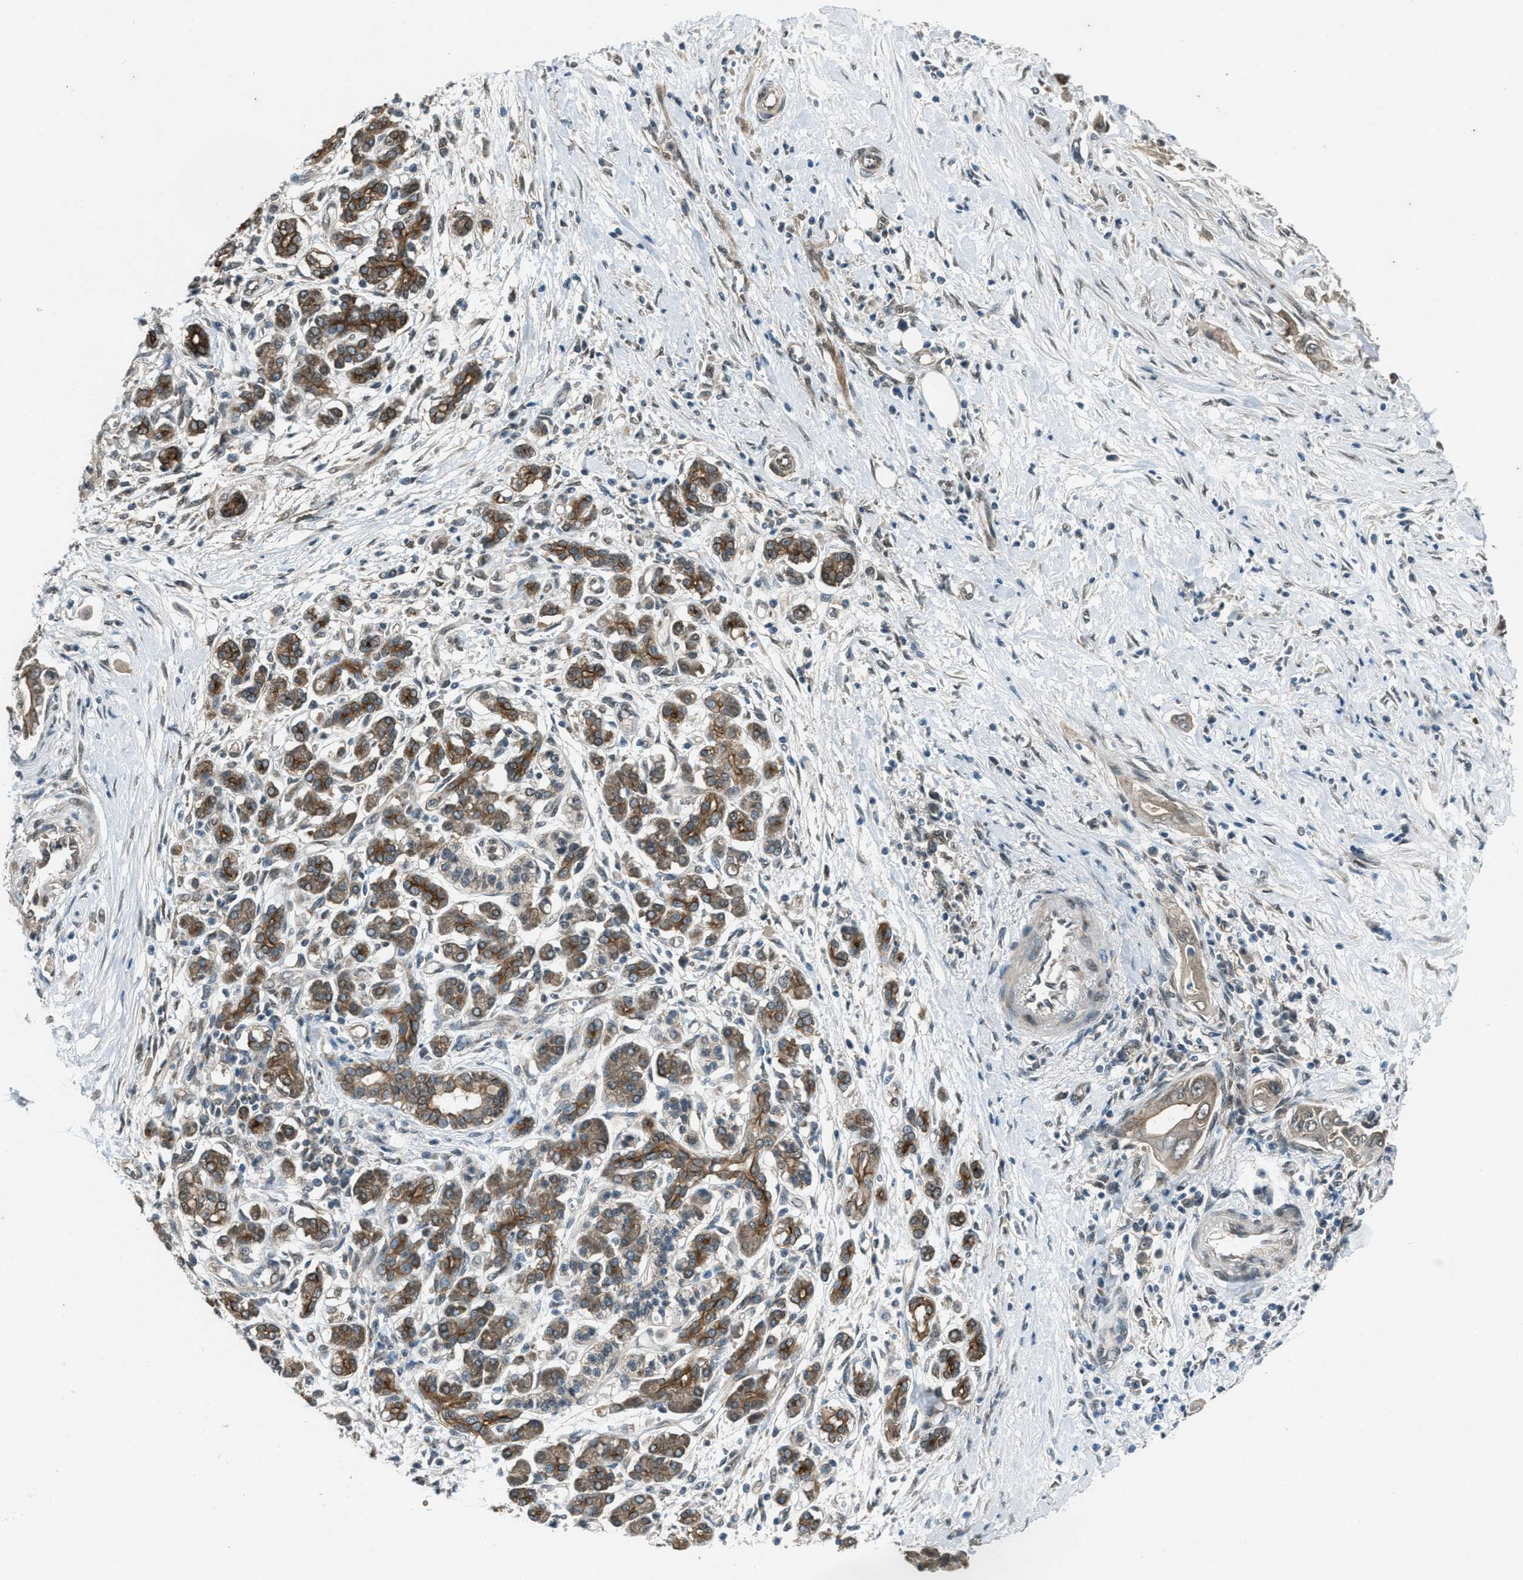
{"staining": {"intensity": "moderate", "quantity": ">75%", "location": "cytoplasmic/membranous"}, "tissue": "pancreatic cancer", "cell_type": "Tumor cells", "image_type": "cancer", "snomed": [{"axis": "morphology", "description": "Adenocarcinoma, NOS"}, {"axis": "topography", "description": "Pancreas"}], "caption": "Immunohistochemistry (IHC) photomicrograph of neoplastic tissue: human pancreatic cancer (adenocarcinoma) stained using IHC shows medium levels of moderate protein expression localized specifically in the cytoplasmic/membranous of tumor cells, appearing as a cytoplasmic/membranous brown color.", "gene": "SVIL", "patient": {"sex": "male", "age": 58}}